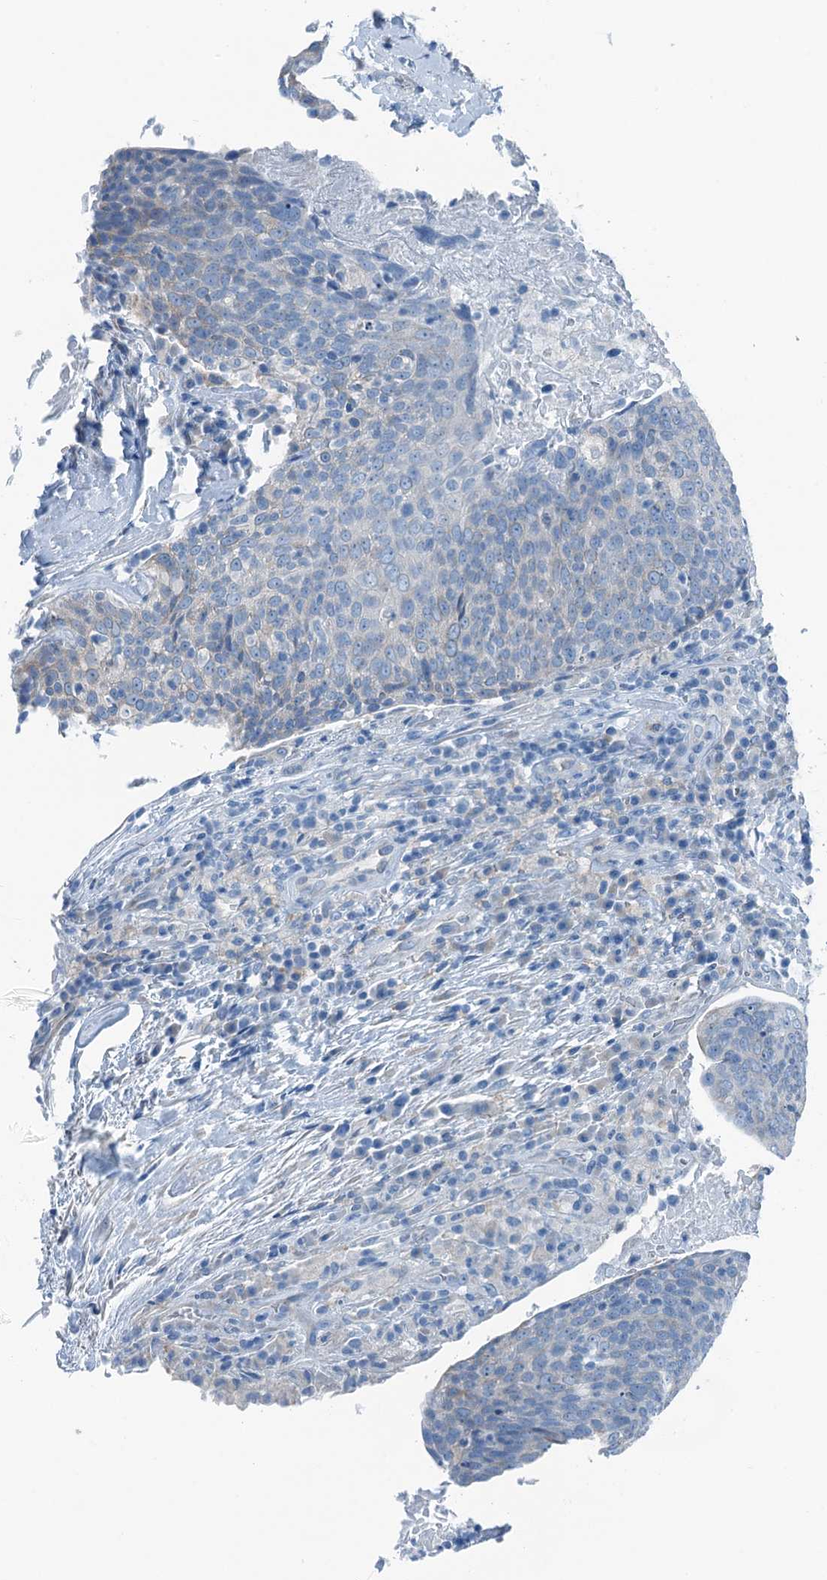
{"staining": {"intensity": "negative", "quantity": "none", "location": "none"}, "tissue": "head and neck cancer", "cell_type": "Tumor cells", "image_type": "cancer", "snomed": [{"axis": "morphology", "description": "Squamous cell carcinoma, NOS"}, {"axis": "morphology", "description": "Squamous cell carcinoma, metastatic, NOS"}, {"axis": "topography", "description": "Lymph node"}, {"axis": "topography", "description": "Head-Neck"}], "caption": "The histopathology image exhibits no significant positivity in tumor cells of head and neck squamous cell carcinoma.", "gene": "TMOD2", "patient": {"sex": "male", "age": 62}}